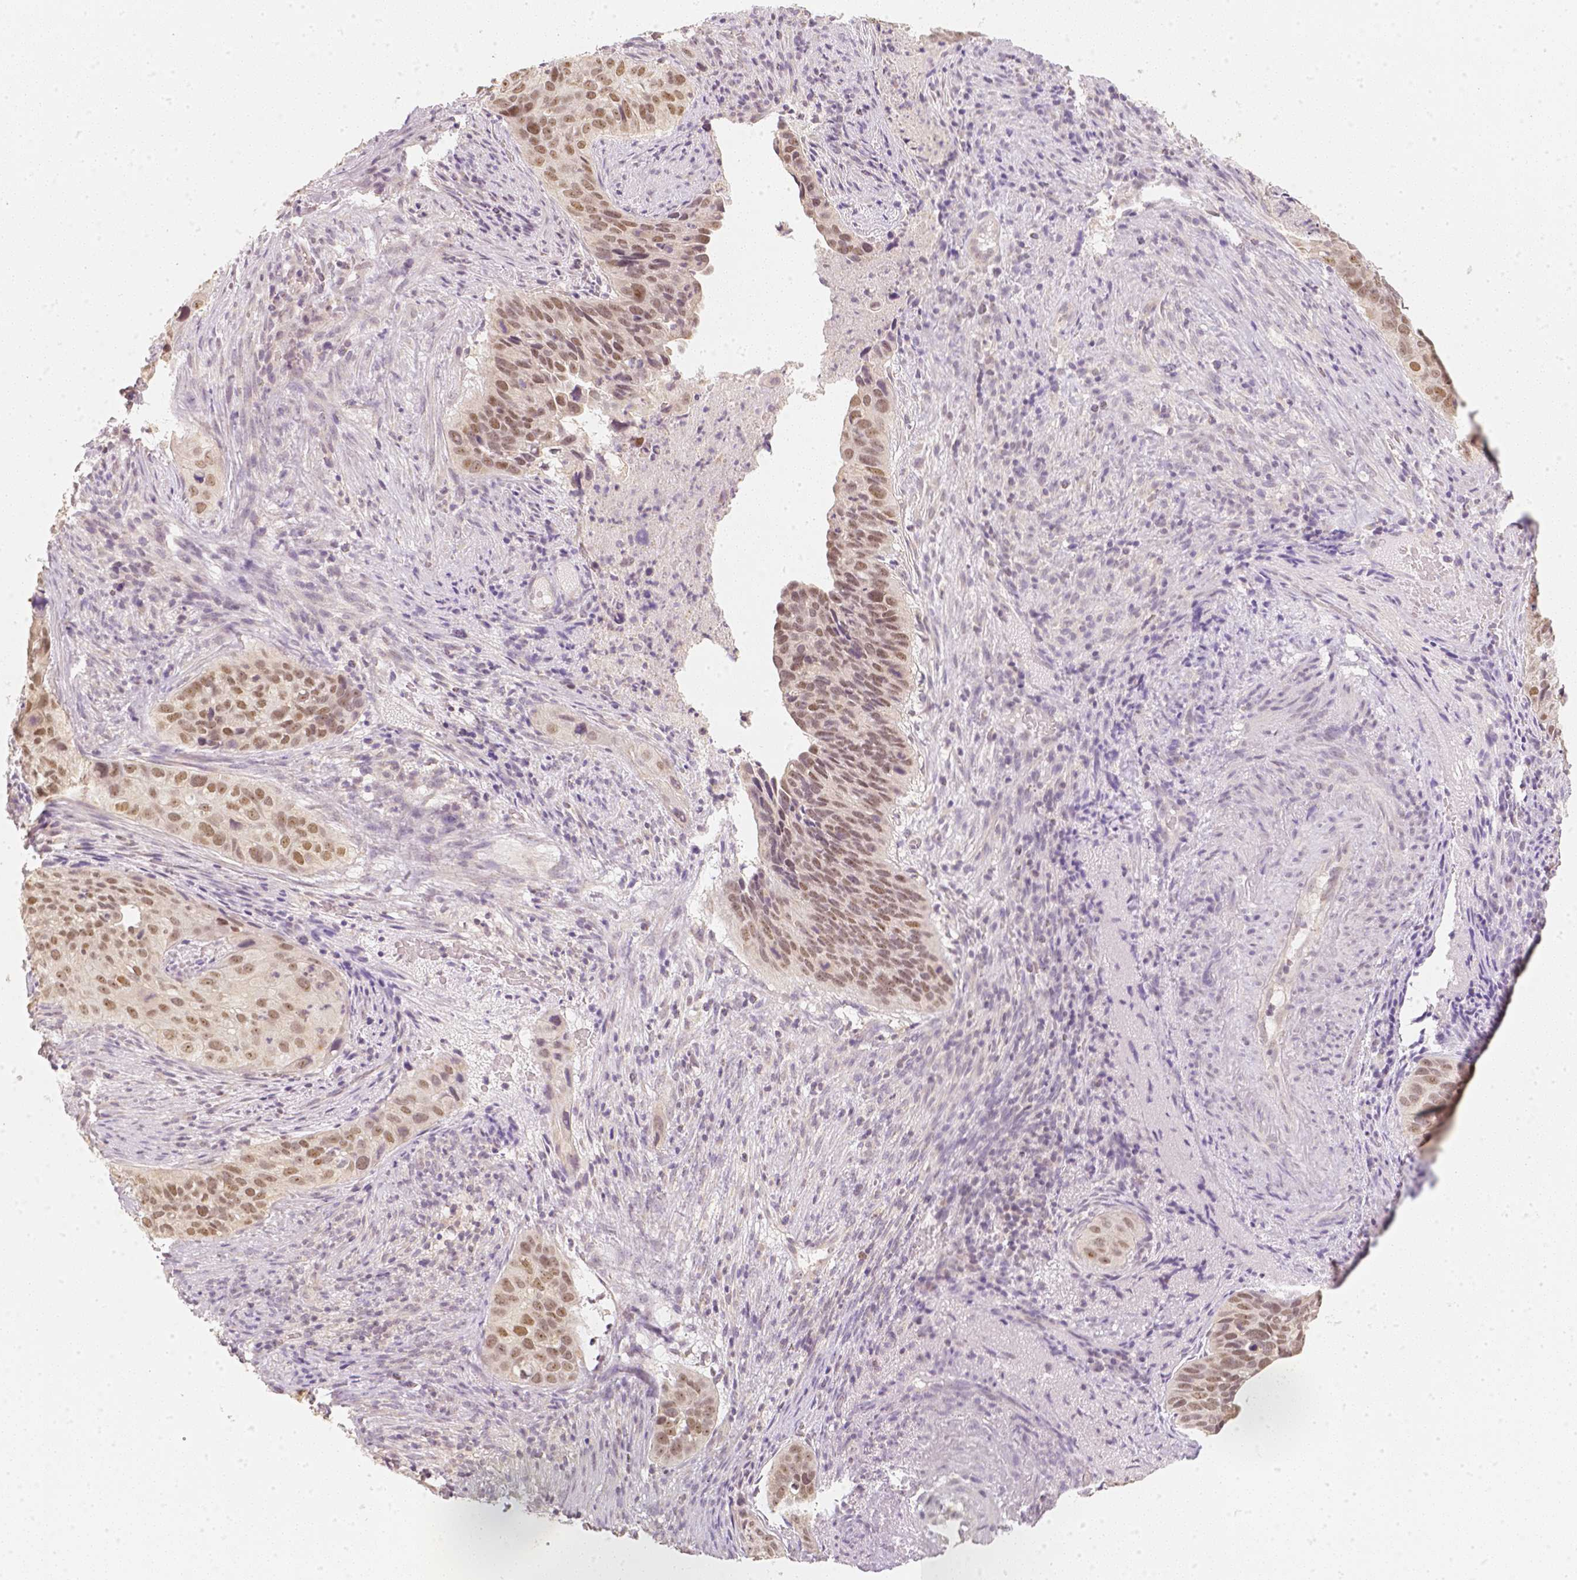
{"staining": {"intensity": "moderate", "quantity": ">75%", "location": "cytoplasmic/membranous,nuclear"}, "tissue": "cervical cancer", "cell_type": "Tumor cells", "image_type": "cancer", "snomed": [{"axis": "morphology", "description": "Squamous cell carcinoma, NOS"}, {"axis": "topography", "description": "Cervix"}], "caption": "There is medium levels of moderate cytoplasmic/membranous and nuclear staining in tumor cells of cervical squamous cell carcinoma, as demonstrated by immunohistochemical staining (brown color).", "gene": "NVL", "patient": {"sex": "female", "age": 38}}